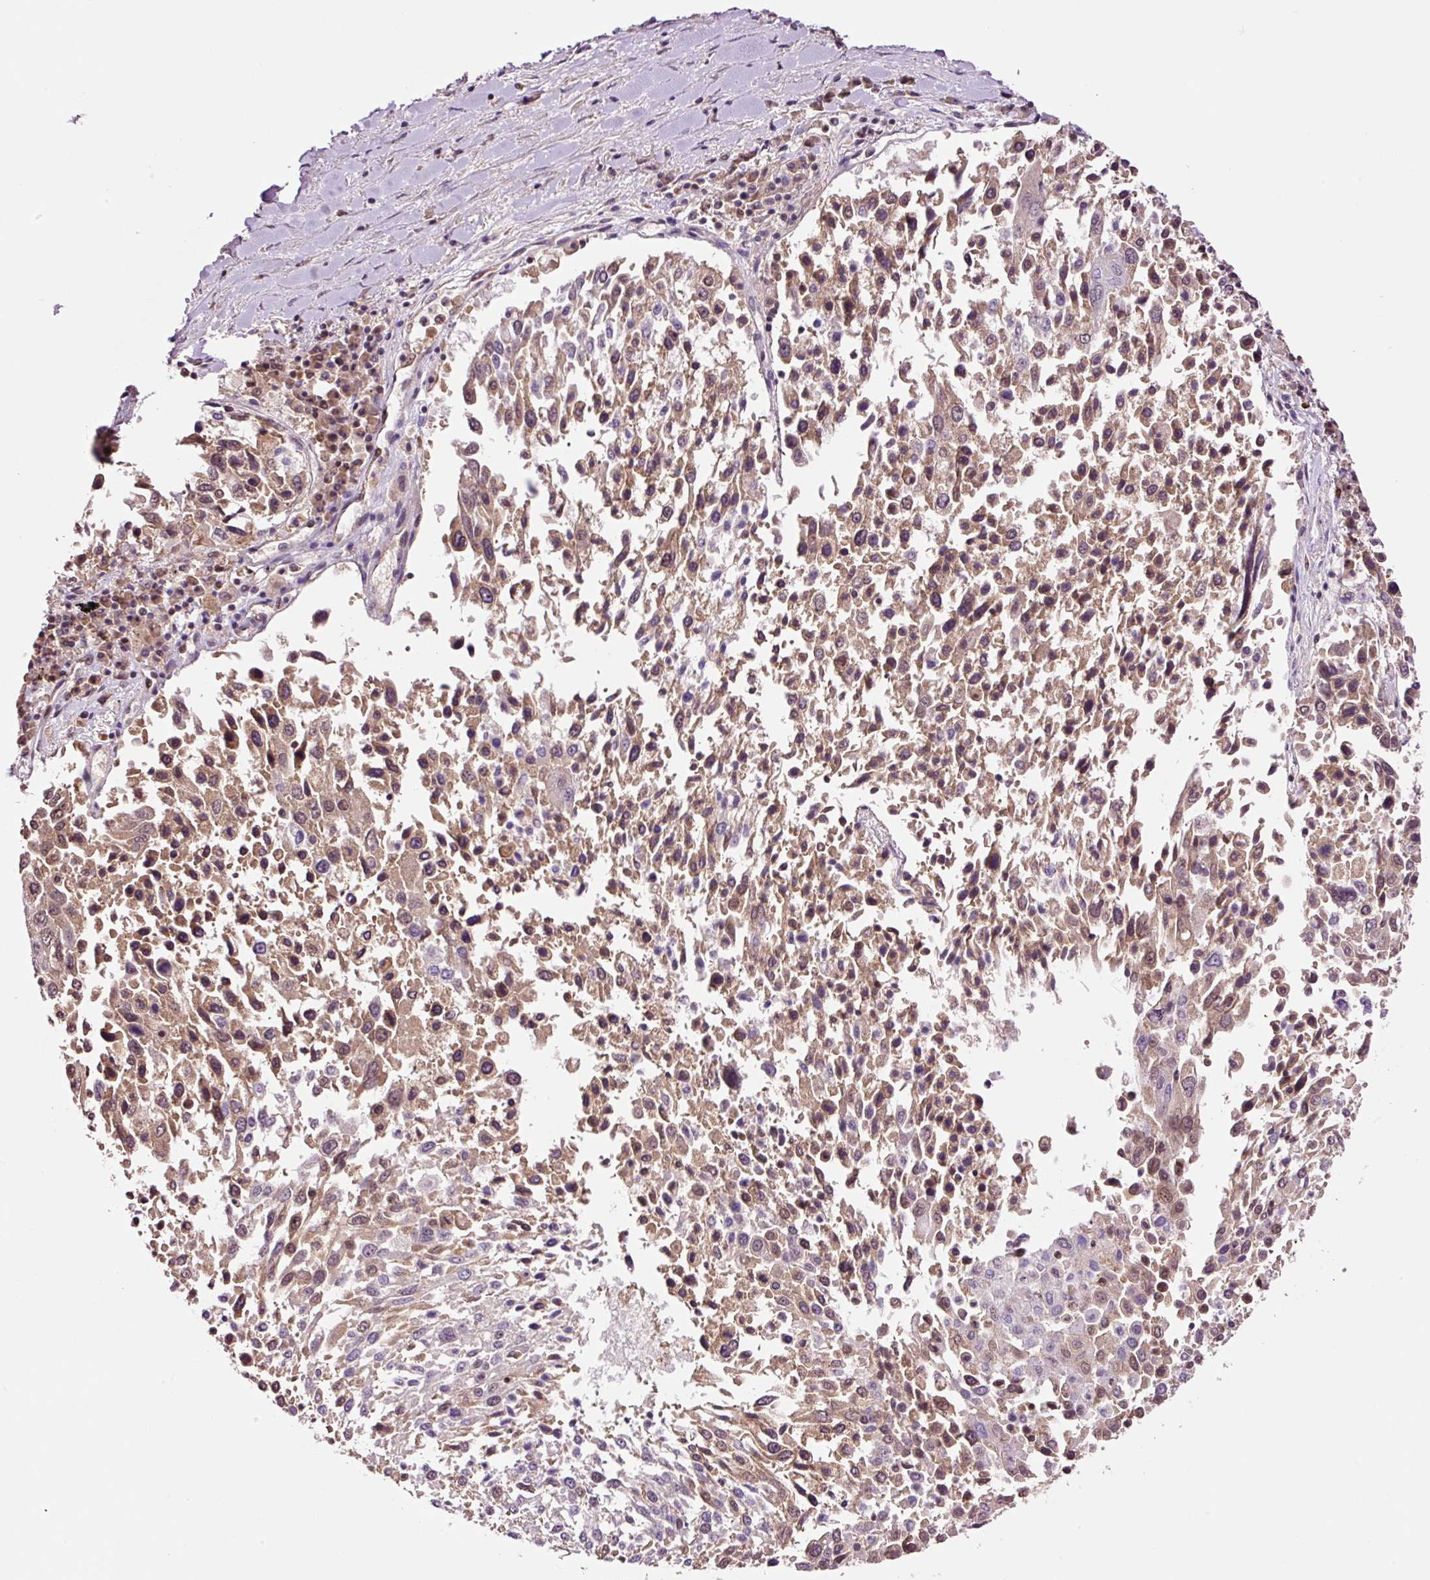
{"staining": {"intensity": "moderate", "quantity": "<25%", "location": "cytoplasmic/membranous,nuclear"}, "tissue": "lung cancer", "cell_type": "Tumor cells", "image_type": "cancer", "snomed": [{"axis": "morphology", "description": "Squamous cell carcinoma, NOS"}, {"axis": "topography", "description": "Lung"}], "caption": "A histopathology image showing moderate cytoplasmic/membranous and nuclear positivity in about <25% of tumor cells in lung cancer, as visualized by brown immunohistochemical staining.", "gene": "DPPA4", "patient": {"sex": "male", "age": 65}}